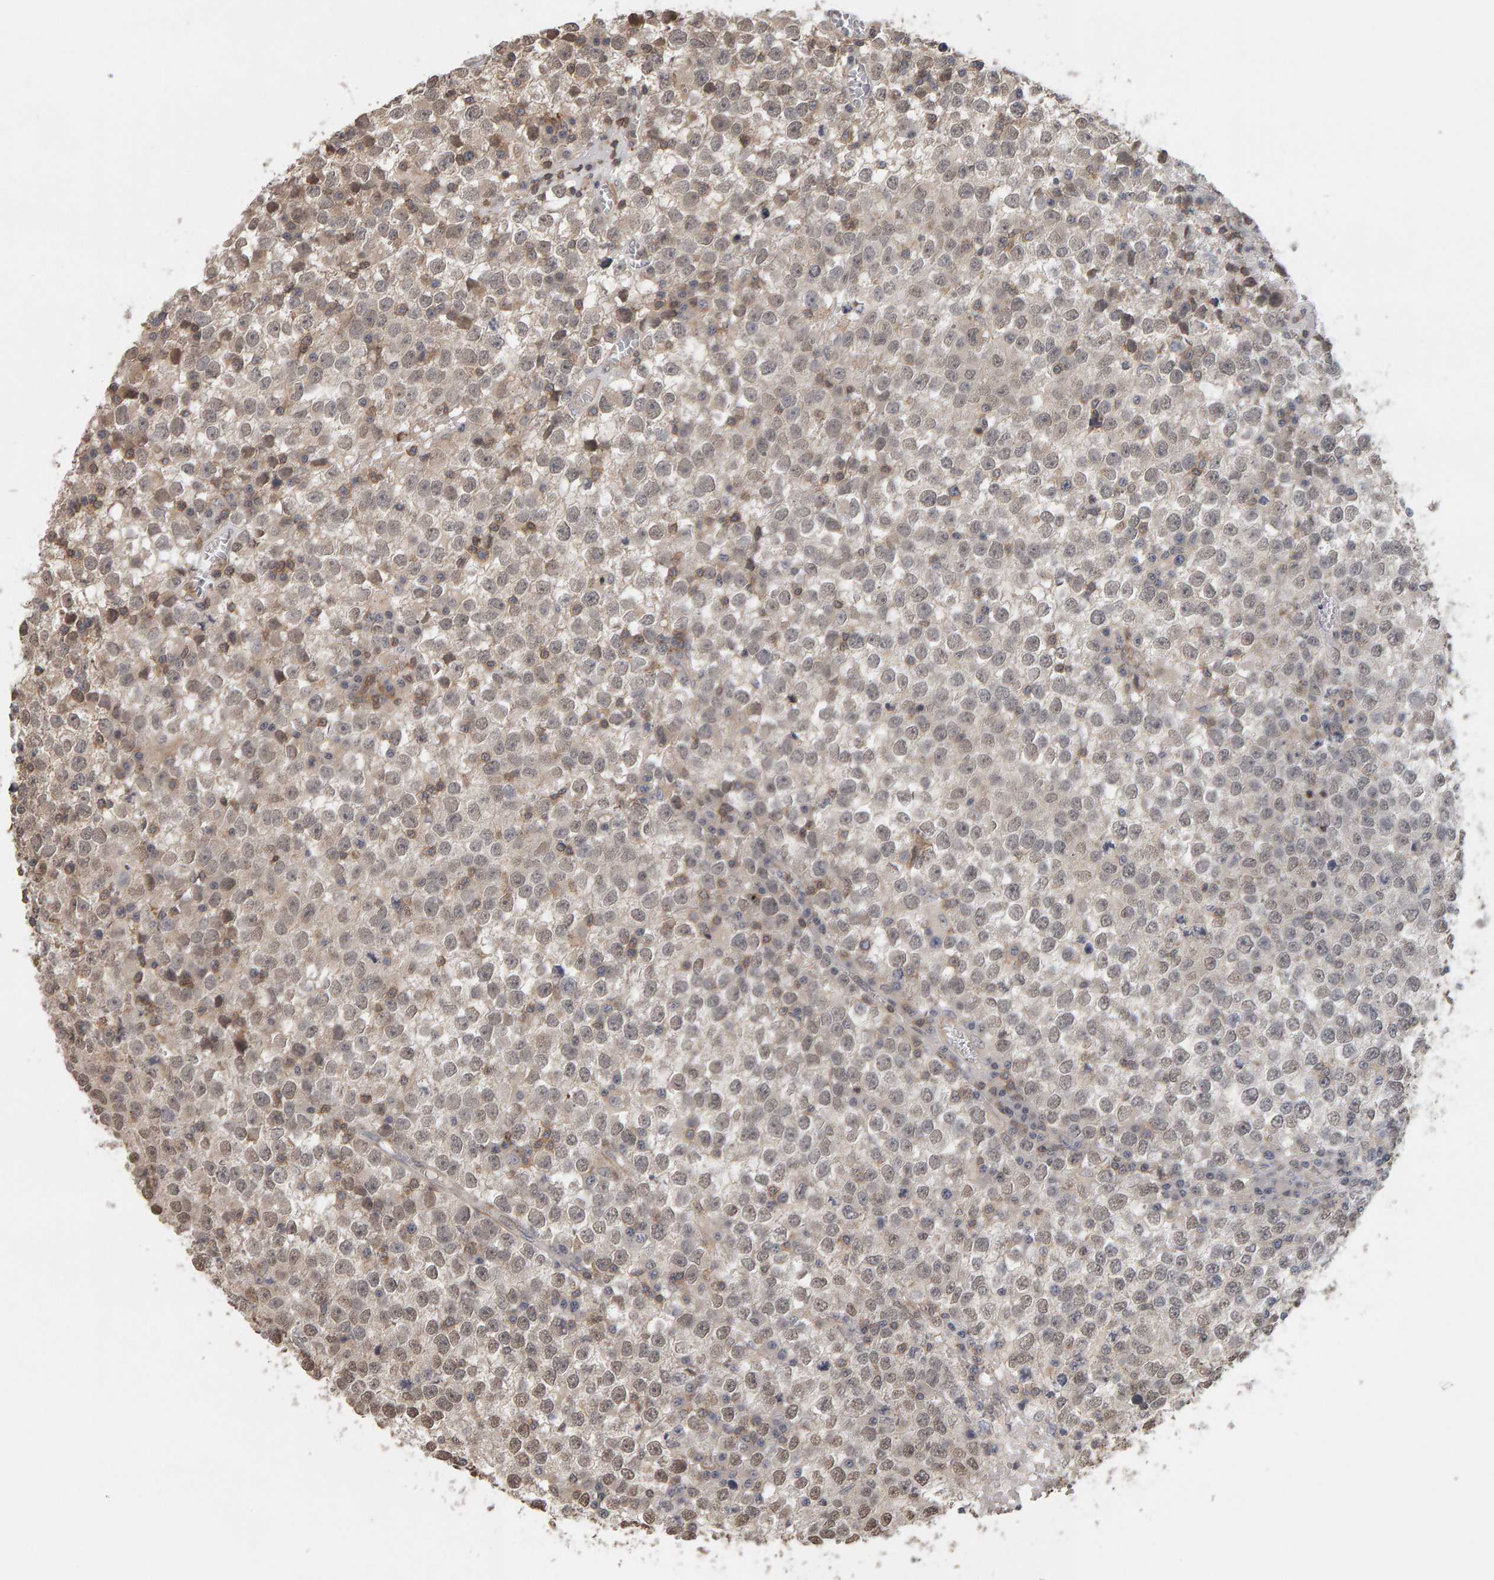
{"staining": {"intensity": "weak", "quantity": "<25%", "location": "cytoplasmic/membranous,nuclear"}, "tissue": "testis cancer", "cell_type": "Tumor cells", "image_type": "cancer", "snomed": [{"axis": "morphology", "description": "Seminoma, NOS"}, {"axis": "topography", "description": "Testis"}], "caption": "This is an immunohistochemistry (IHC) image of seminoma (testis). There is no expression in tumor cells.", "gene": "TEFM", "patient": {"sex": "male", "age": 65}}